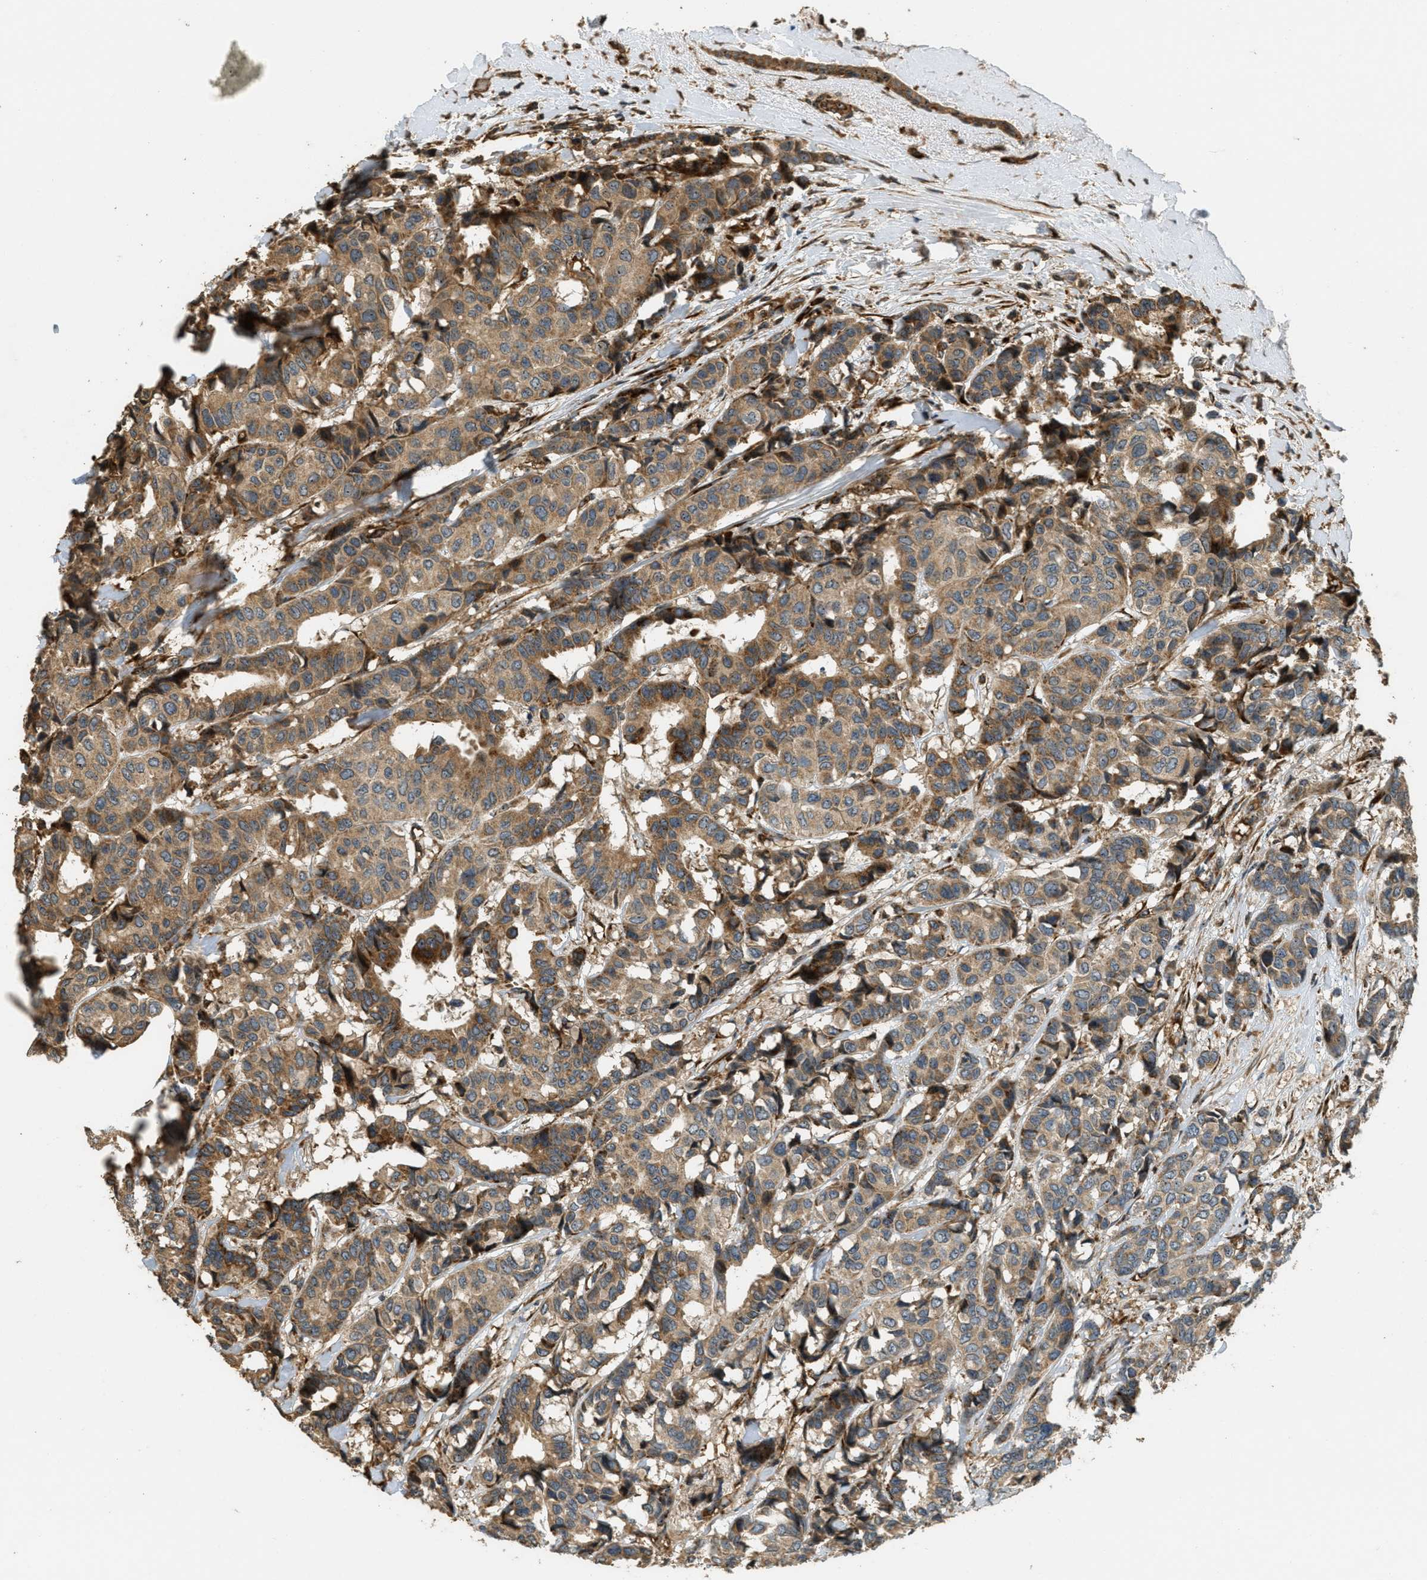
{"staining": {"intensity": "moderate", "quantity": ">75%", "location": "cytoplasmic/membranous"}, "tissue": "breast cancer", "cell_type": "Tumor cells", "image_type": "cancer", "snomed": [{"axis": "morphology", "description": "Duct carcinoma"}, {"axis": "topography", "description": "Breast"}], "caption": "Human breast cancer (infiltrating ductal carcinoma) stained with a protein marker shows moderate staining in tumor cells.", "gene": "LRP12", "patient": {"sex": "female", "age": 87}}